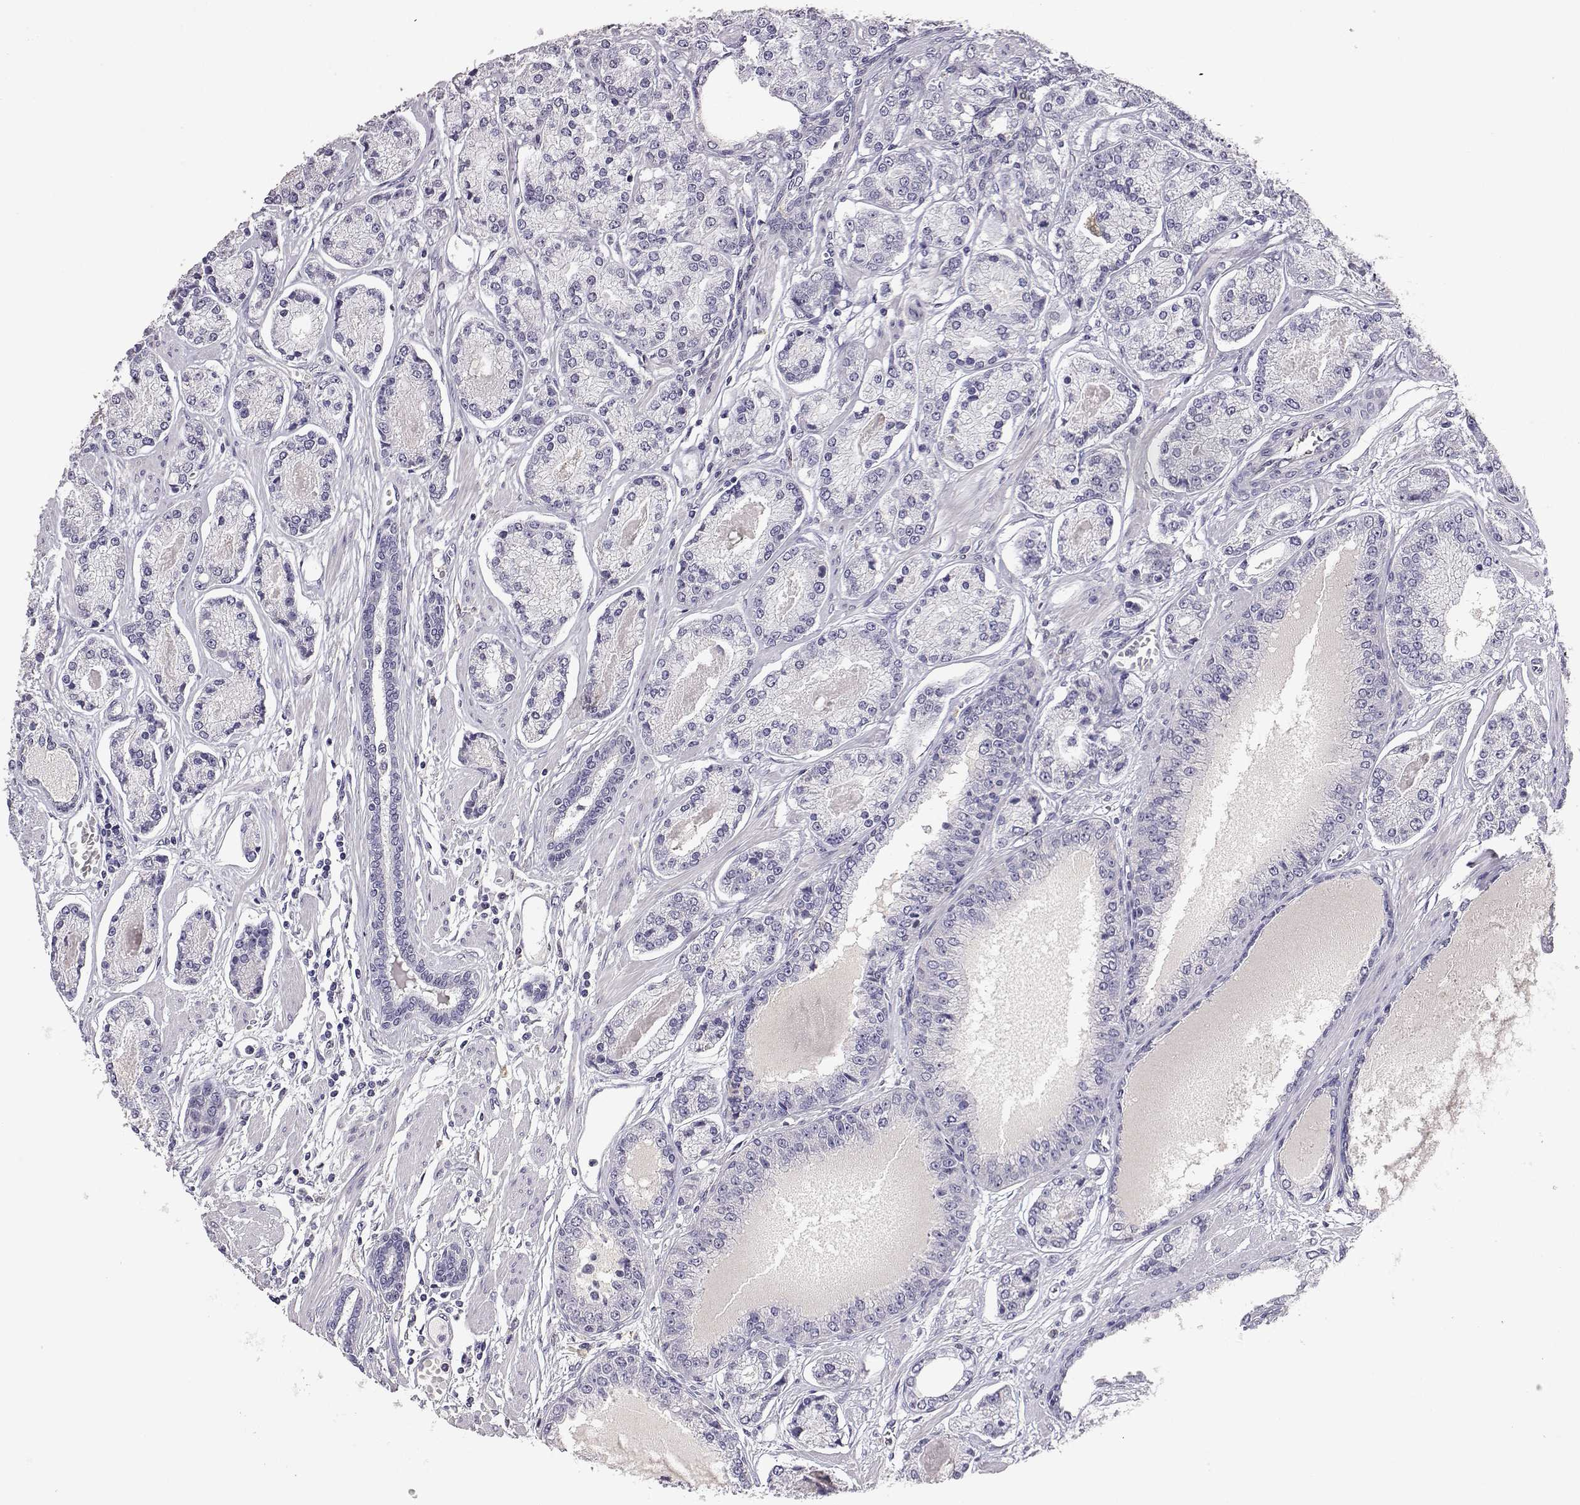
{"staining": {"intensity": "negative", "quantity": "none", "location": "none"}, "tissue": "prostate cancer", "cell_type": "Tumor cells", "image_type": "cancer", "snomed": [{"axis": "morphology", "description": "Adenocarcinoma, NOS"}, {"axis": "topography", "description": "Prostate"}], "caption": "Tumor cells show no significant protein positivity in prostate cancer (adenocarcinoma). The staining was performed using DAB to visualize the protein expression in brown, while the nuclei were stained in blue with hematoxylin (Magnification: 20x).", "gene": "AKR1B1", "patient": {"sex": "male", "age": 64}}